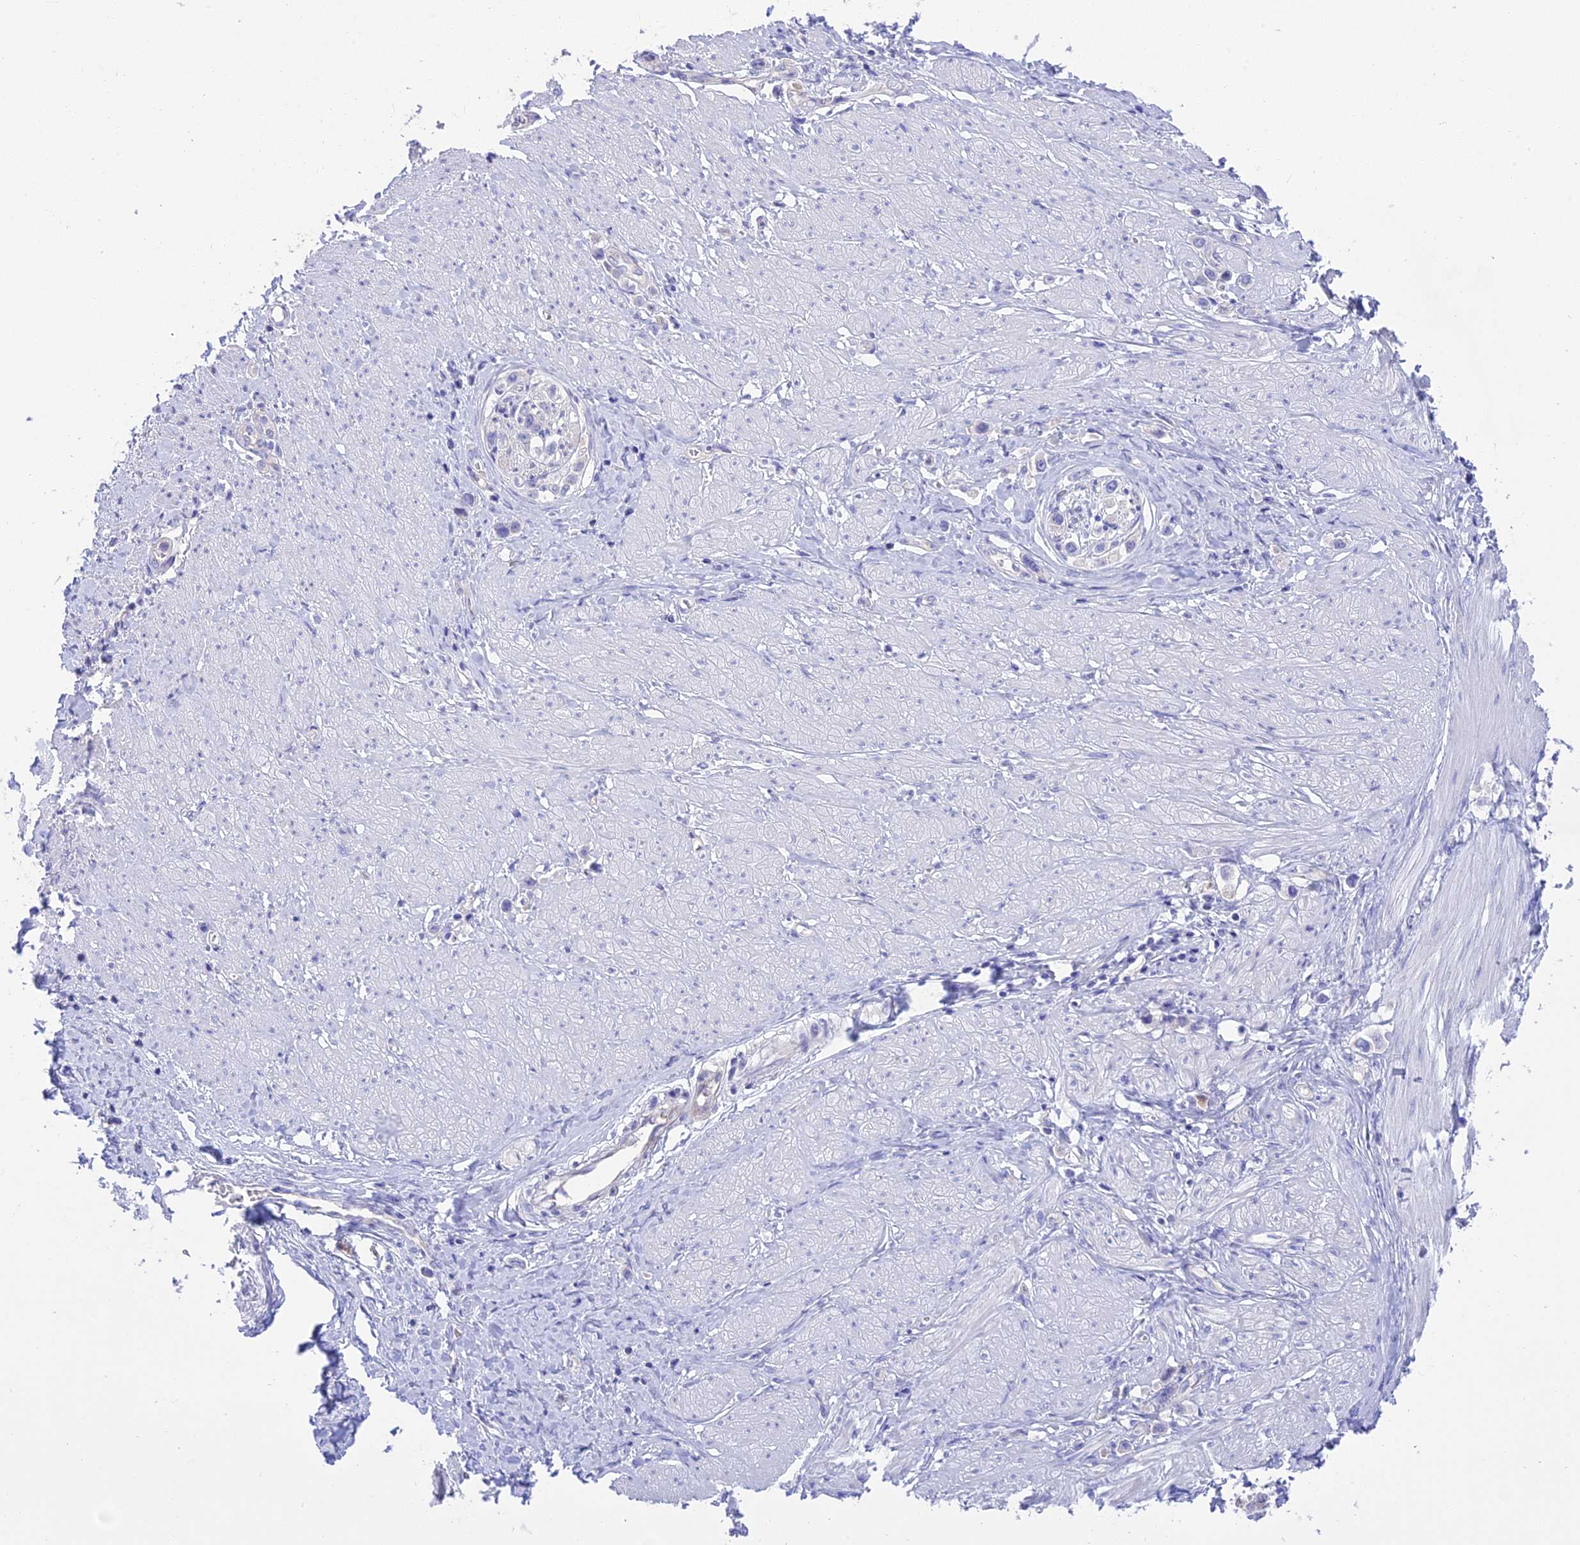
{"staining": {"intensity": "negative", "quantity": "none", "location": "none"}, "tissue": "stomach cancer", "cell_type": "Tumor cells", "image_type": "cancer", "snomed": [{"axis": "morphology", "description": "Adenocarcinoma, NOS"}, {"axis": "topography", "description": "Stomach"}], "caption": "Immunohistochemical staining of human stomach cancer exhibits no significant staining in tumor cells.", "gene": "DCAF16", "patient": {"sex": "female", "age": 65}}